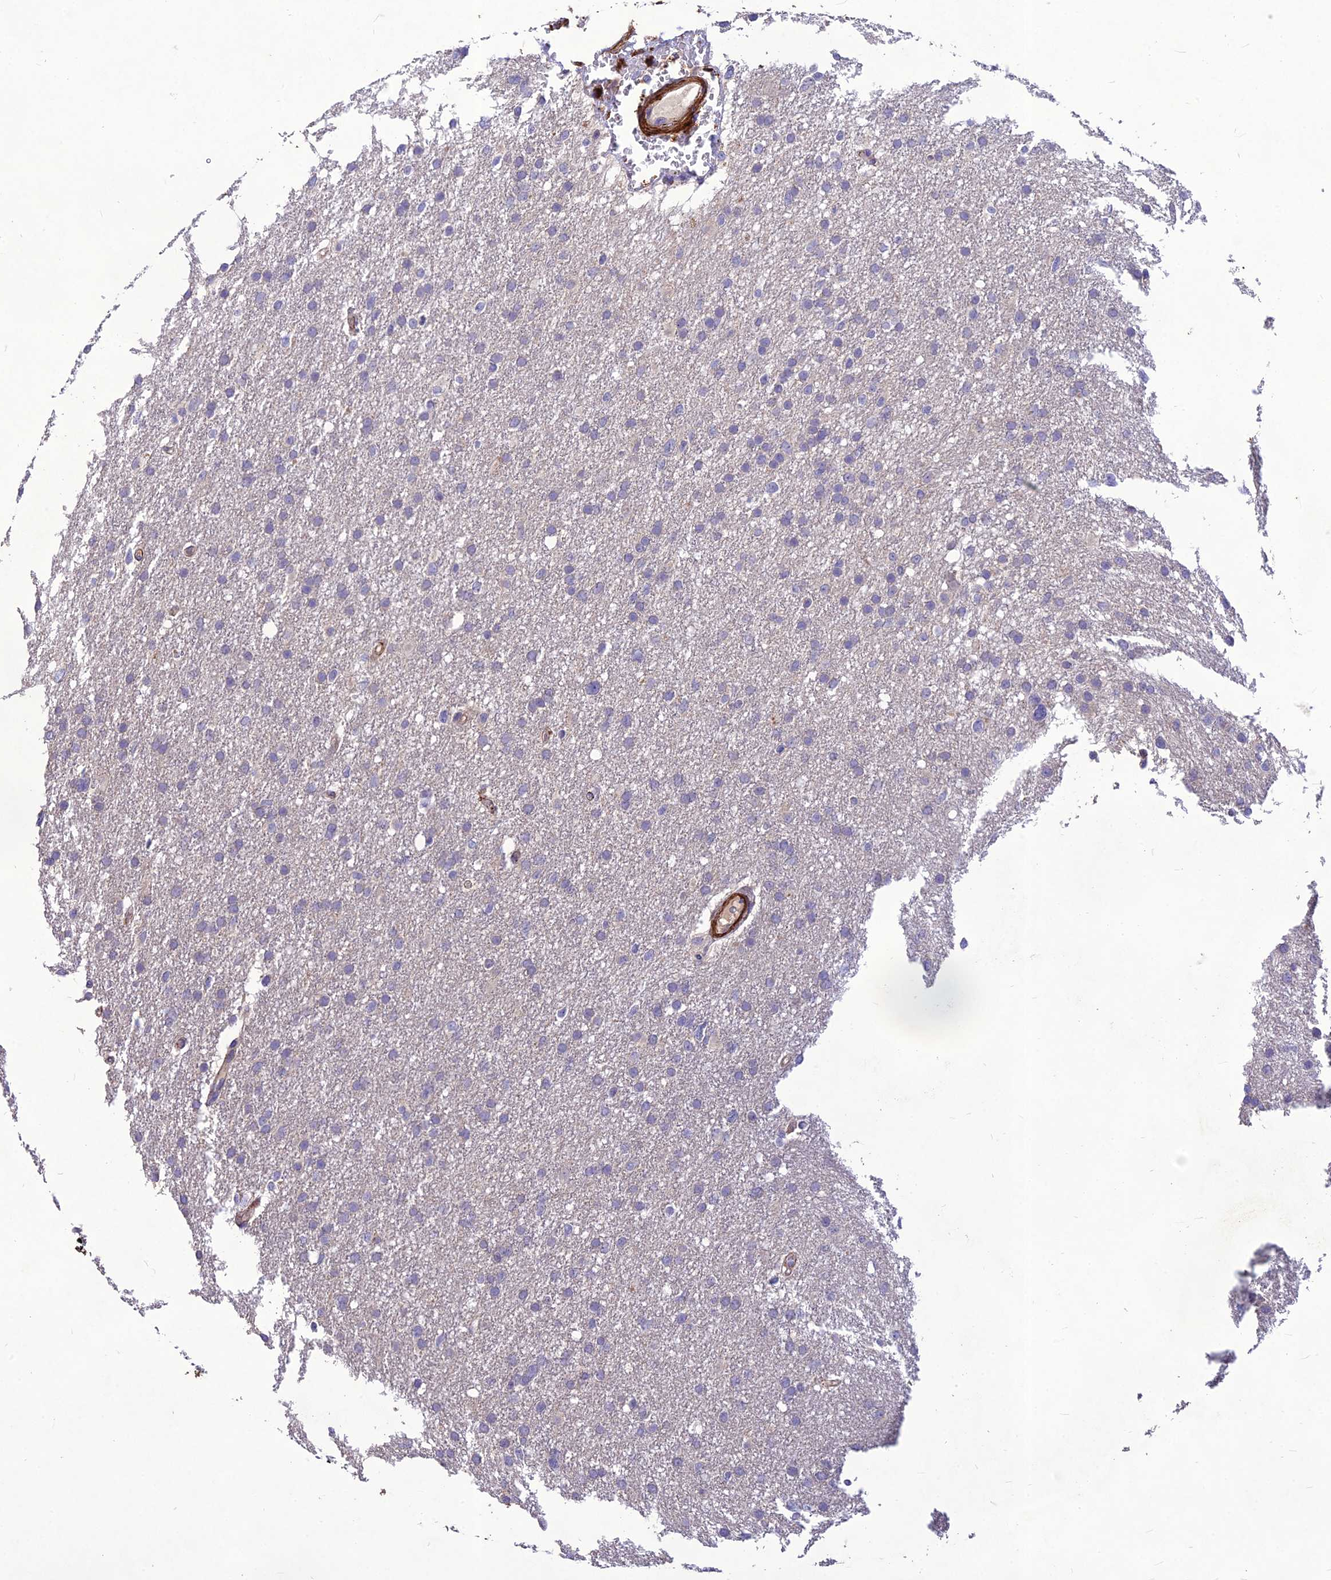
{"staining": {"intensity": "negative", "quantity": "none", "location": "none"}, "tissue": "glioma", "cell_type": "Tumor cells", "image_type": "cancer", "snomed": [{"axis": "morphology", "description": "Glioma, malignant, High grade"}, {"axis": "topography", "description": "Cerebral cortex"}], "caption": "A micrograph of human high-grade glioma (malignant) is negative for staining in tumor cells. (Brightfield microscopy of DAB (3,3'-diaminobenzidine) immunohistochemistry (IHC) at high magnification).", "gene": "CLUH", "patient": {"sex": "female", "age": 36}}